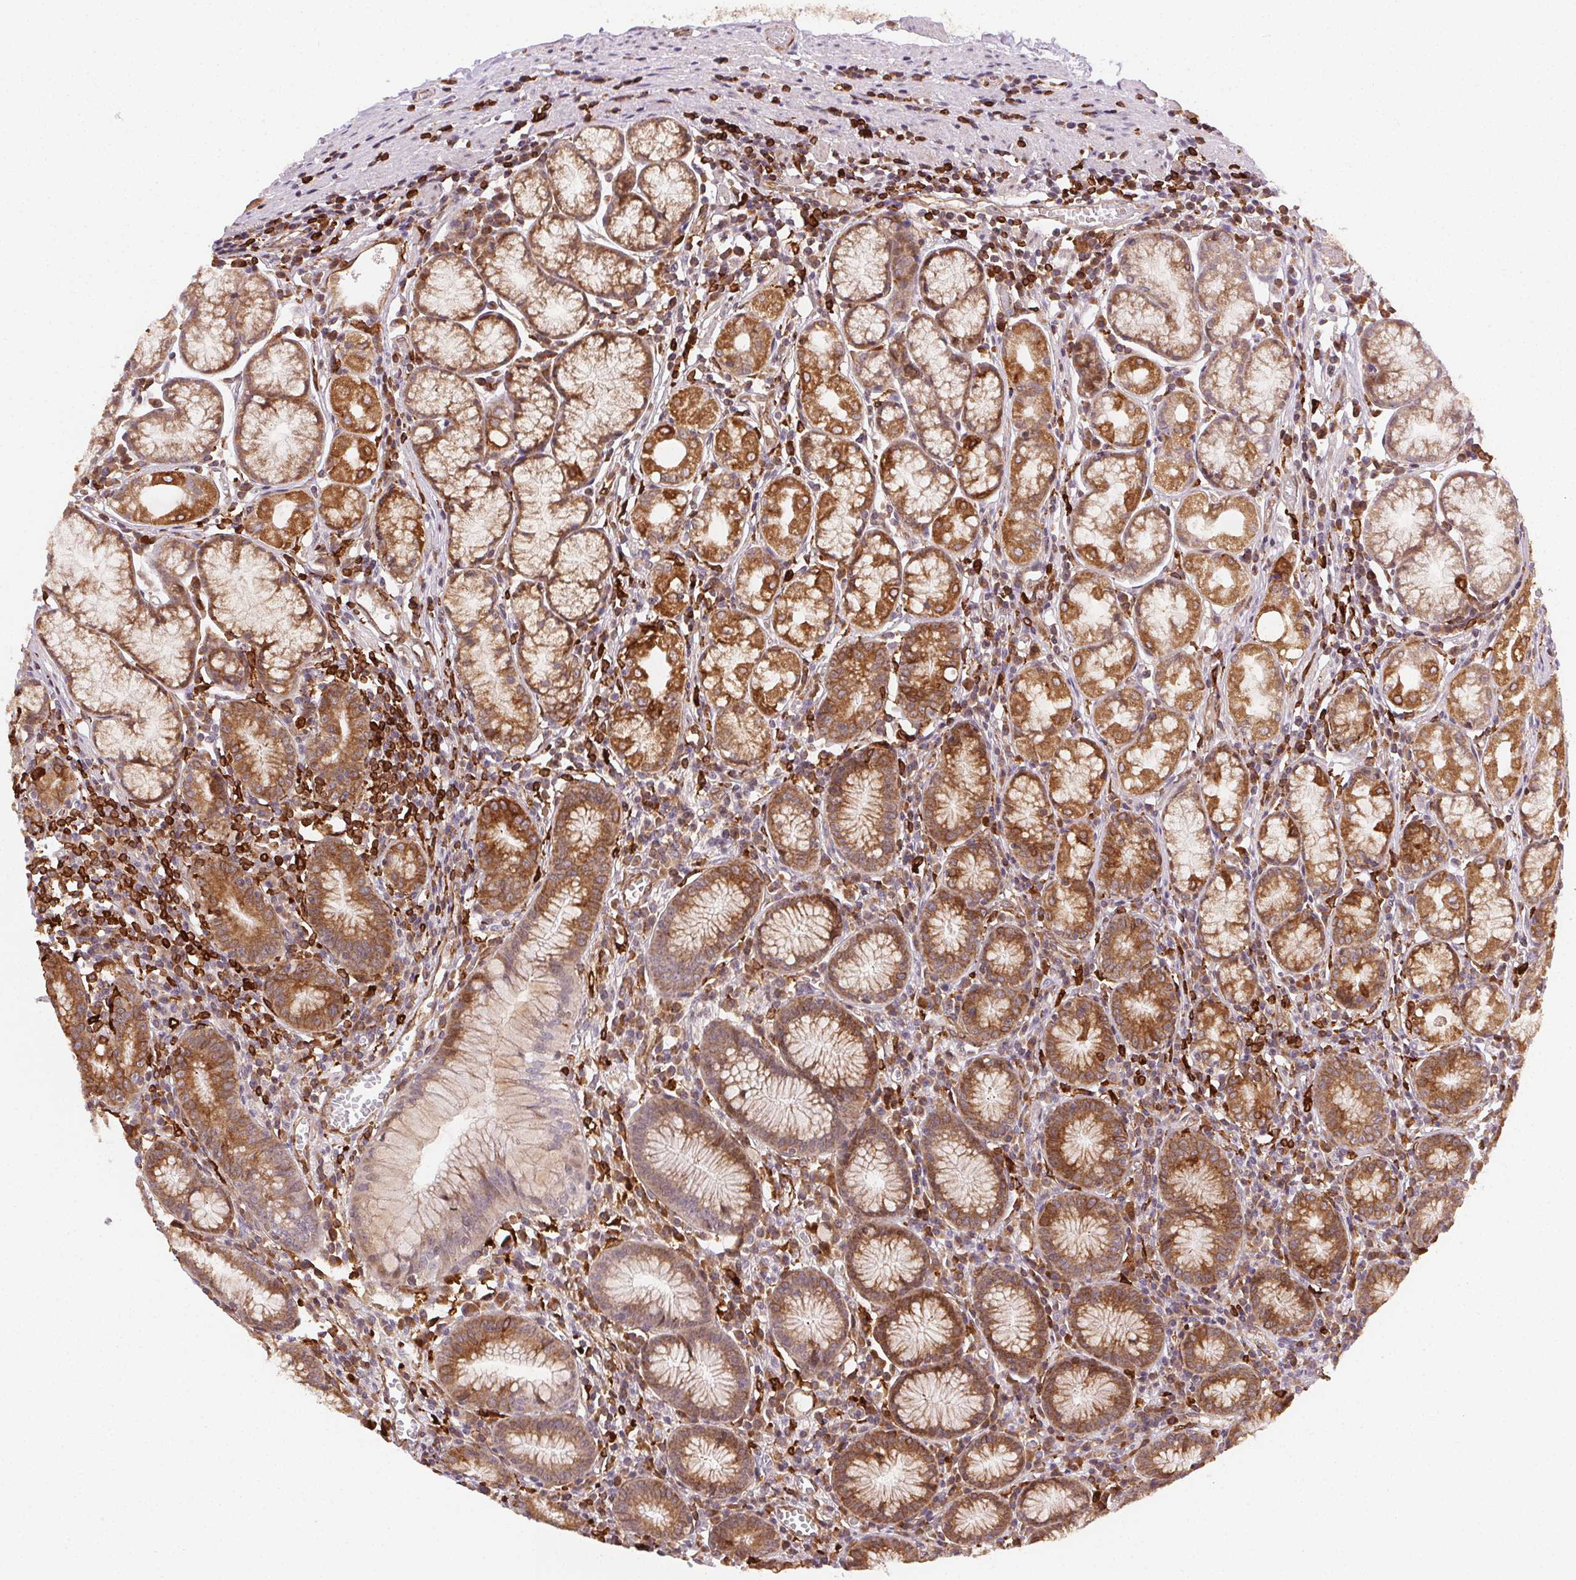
{"staining": {"intensity": "moderate", "quantity": "25%-75%", "location": "cytoplasmic/membranous"}, "tissue": "stomach", "cell_type": "Glandular cells", "image_type": "normal", "snomed": [{"axis": "morphology", "description": "Normal tissue, NOS"}, {"axis": "topography", "description": "Stomach"}], "caption": "High-power microscopy captured an IHC image of unremarkable stomach, revealing moderate cytoplasmic/membranous positivity in approximately 25%-75% of glandular cells.", "gene": "RNASET2", "patient": {"sex": "male", "age": 55}}